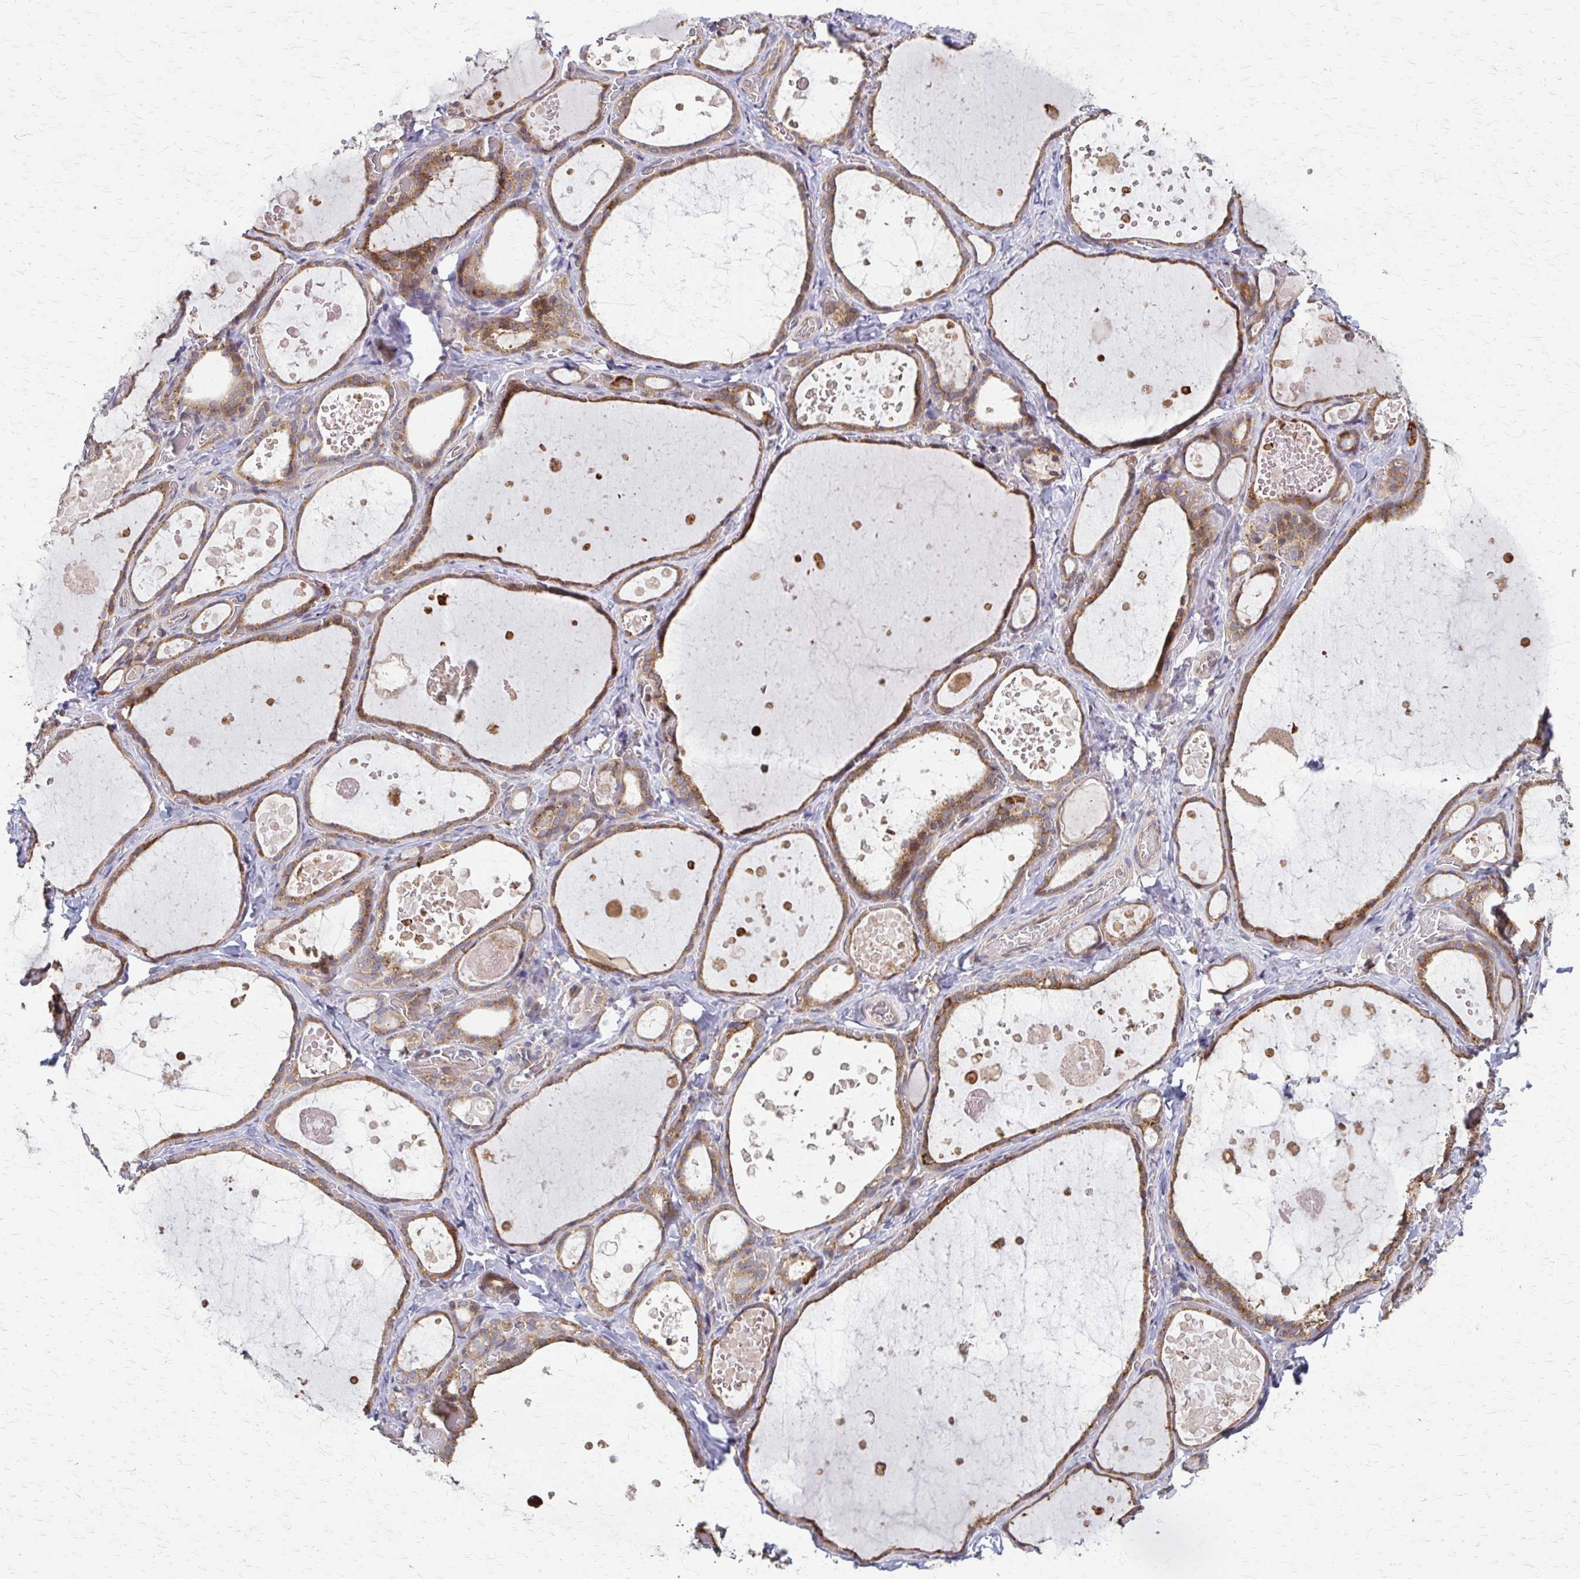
{"staining": {"intensity": "moderate", "quantity": ">75%", "location": "cytoplasmic/membranous"}, "tissue": "thyroid gland", "cell_type": "Glandular cells", "image_type": "normal", "snomed": [{"axis": "morphology", "description": "Normal tissue, NOS"}, {"axis": "topography", "description": "Thyroid gland"}], "caption": "Protein staining of benign thyroid gland exhibits moderate cytoplasmic/membranous staining in approximately >75% of glandular cells.", "gene": "EEF2", "patient": {"sex": "female", "age": 56}}